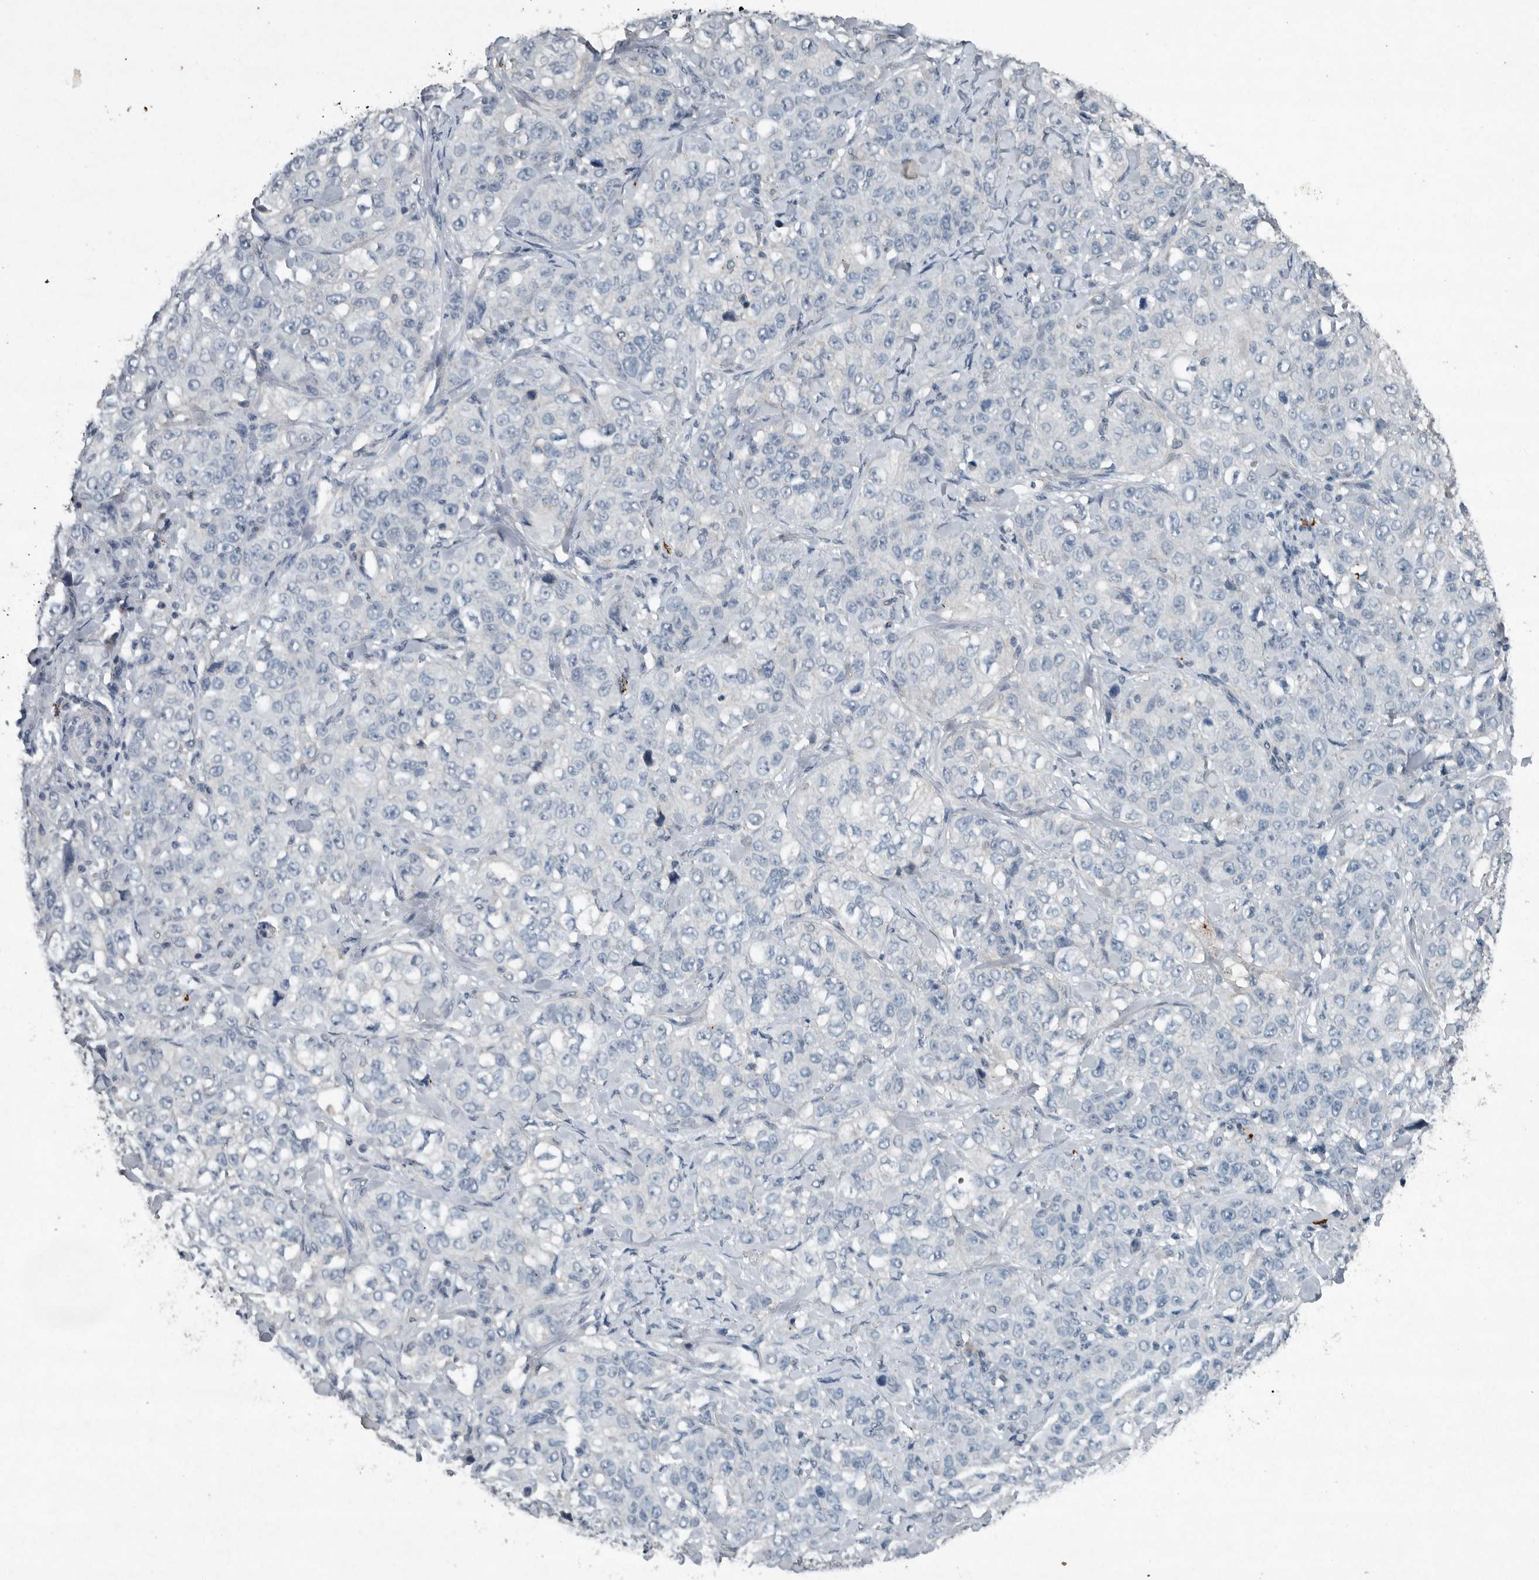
{"staining": {"intensity": "negative", "quantity": "none", "location": "none"}, "tissue": "stomach cancer", "cell_type": "Tumor cells", "image_type": "cancer", "snomed": [{"axis": "morphology", "description": "Adenocarcinoma, NOS"}, {"axis": "topography", "description": "Stomach"}], "caption": "IHC micrograph of neoplastic tissue: stomach adenocarcinoma stained with DAB (3,3'-diaminobenzidine) reveals no significant protein expression in tumor cells.", "gene": "IL20", "patient": {"sex": "male", "age": 48}}